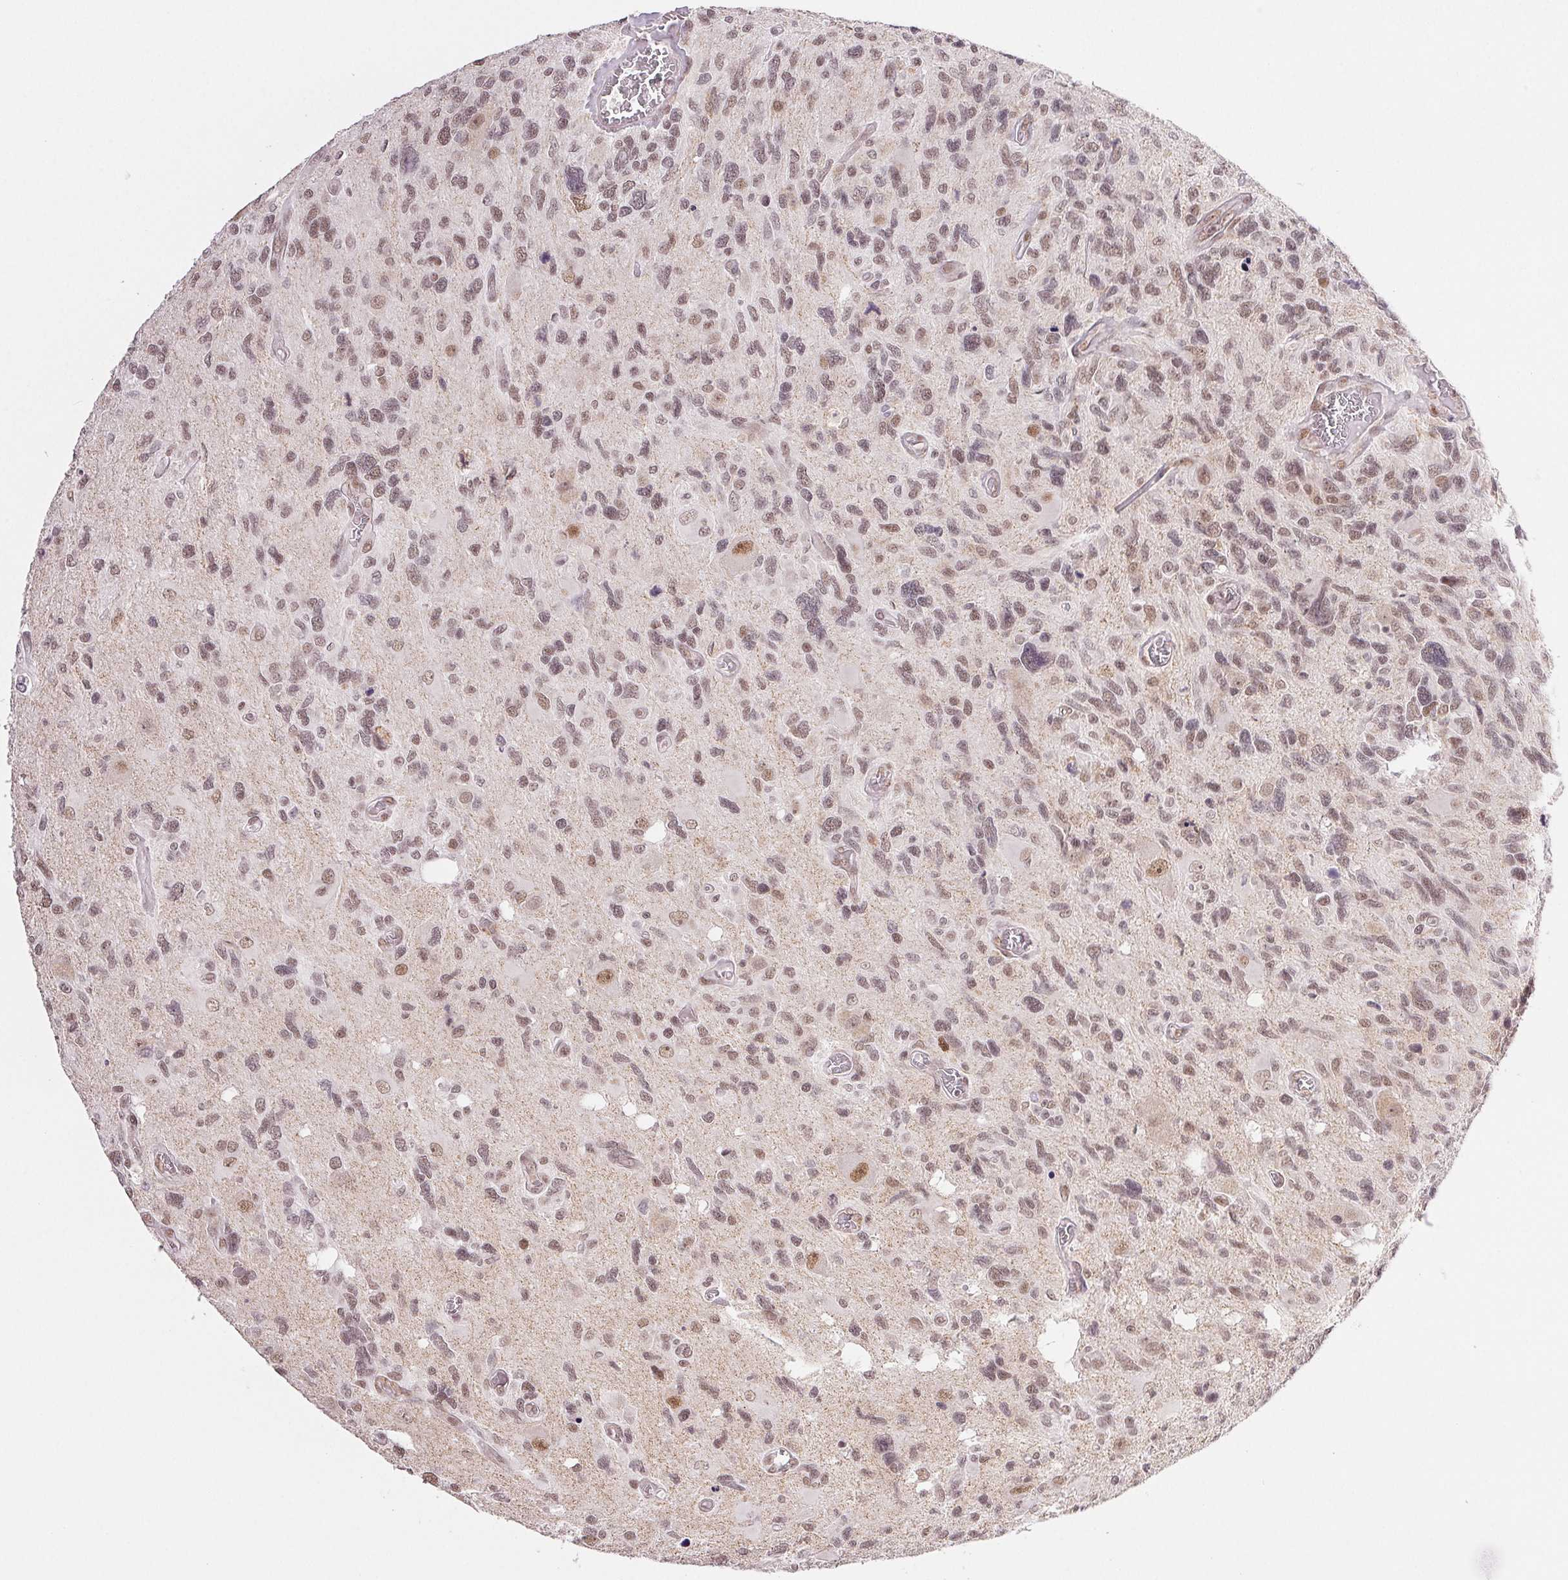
{"staining": {"intensity": "moderate", "quantity": "<25%", "location": "nuclear"}, "tissue": "glioma", "cell_type": "Tumor cells", "image_type": "cancer", "snomed": [{"axis": "morphology", "description": "Glioma, malignant, High grade"}, {"axis": "topography", "description": "Brain"}], "caption": "Brown immunohistochemical staining in glioma shows moderate nuclear staining in approximately <25% of tumor cells. (DAB (3,3'-diaminobenzidine) IHC, brown staining for protein, blue staining for nuclei).", "gene": "PRPF18", "patient": {"sex": "male", "age": 49}}